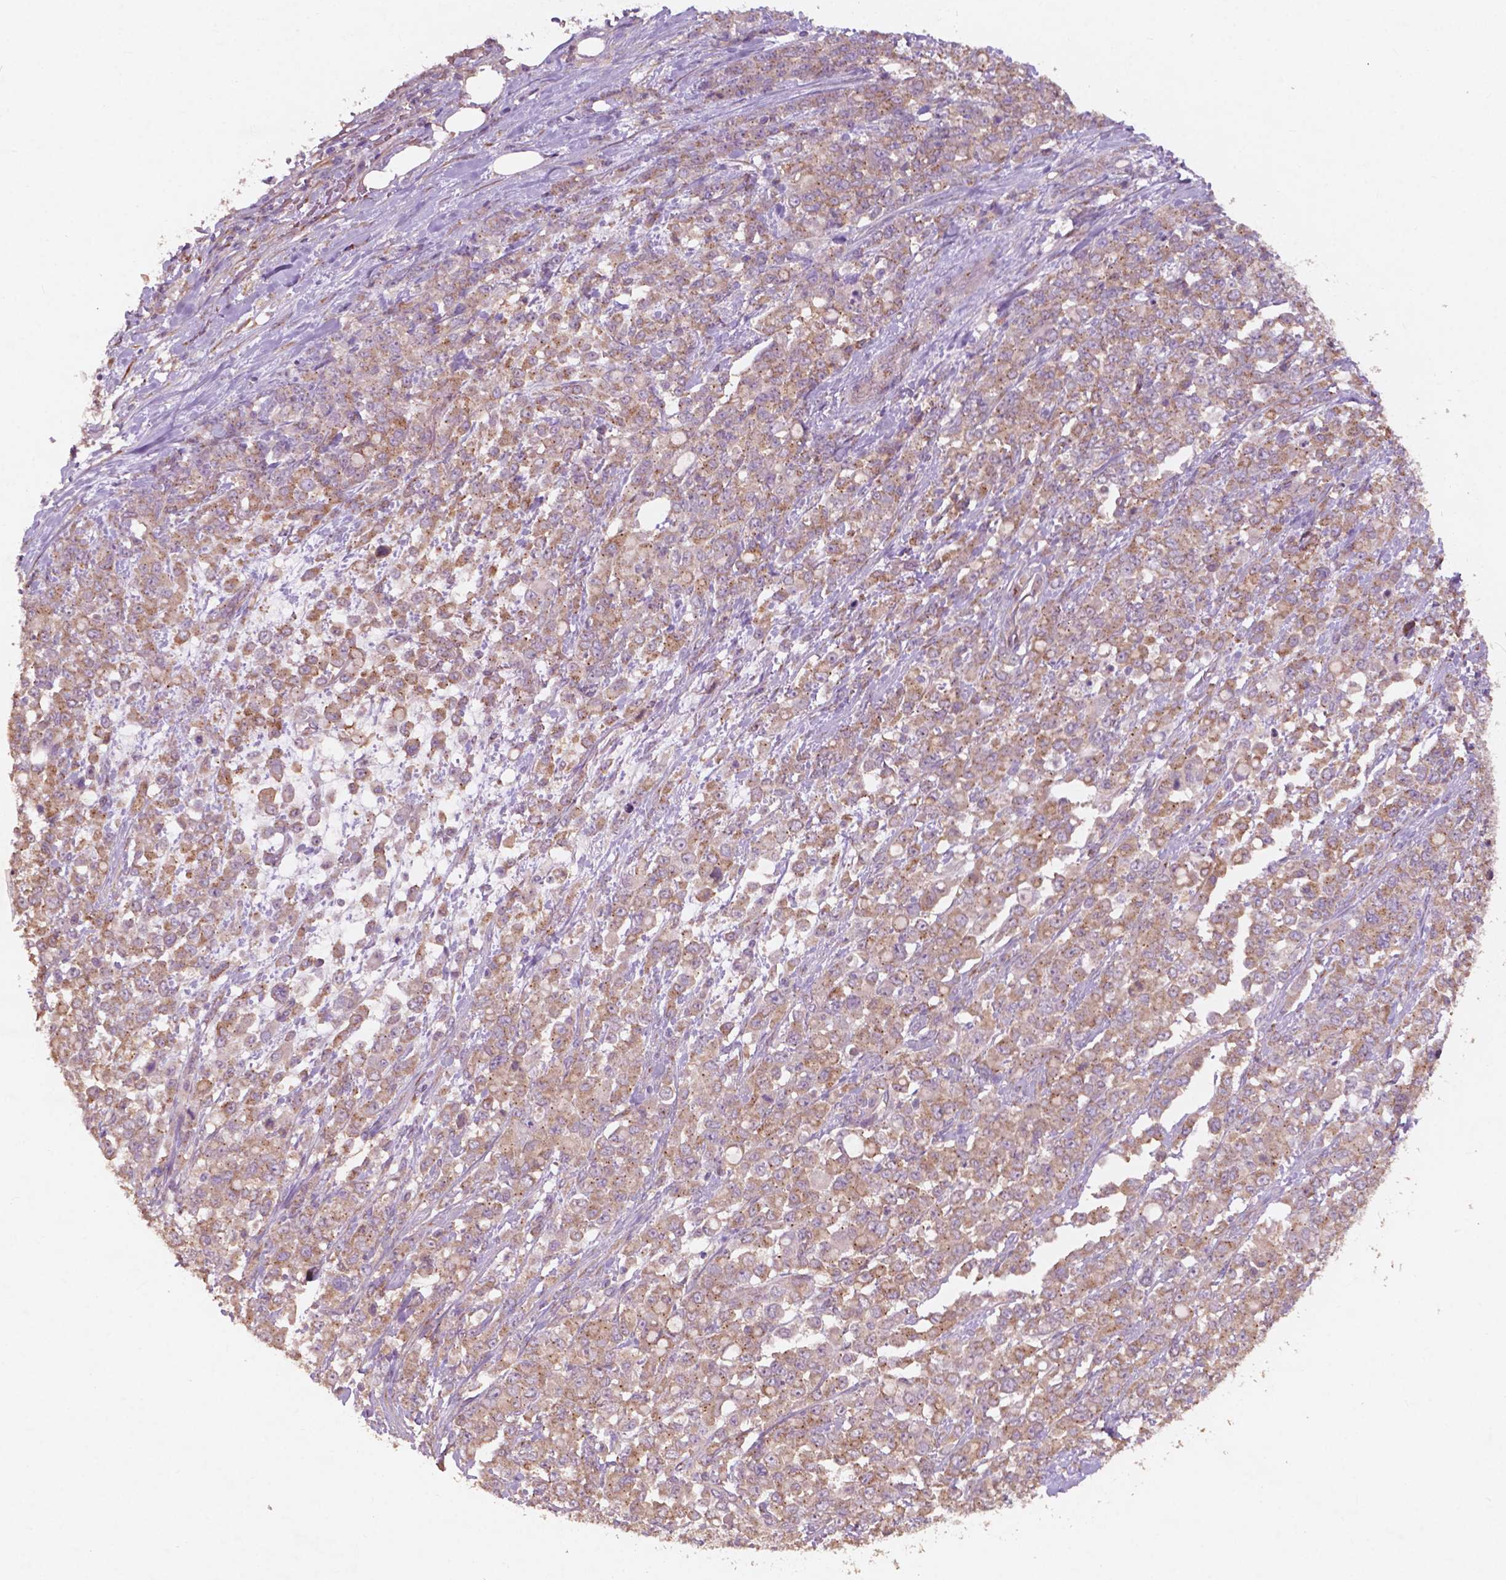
{"staining": {"intensity": "moderate", "quantity": ">75%", "location": "cytoplasmic/membranous"}, "tissue": "stomach cancer", "cell_type": "Tumor cells", "image_type": "cancer", "snomed": [{"axis": "morphology", "description": "Adenocarcinoma, NOS"}, {"axis": "topography", "description": "Stomach"}], "caption": "IHC image of stomach adenocarcinoma stained for a protein (brown), which demonstrates medium levels of moderate cytoplasmic/membranous positivity in about >75% of tumor cells.", "gene": "CHPT1", "patient": {"sex": "female", "age": 76}}